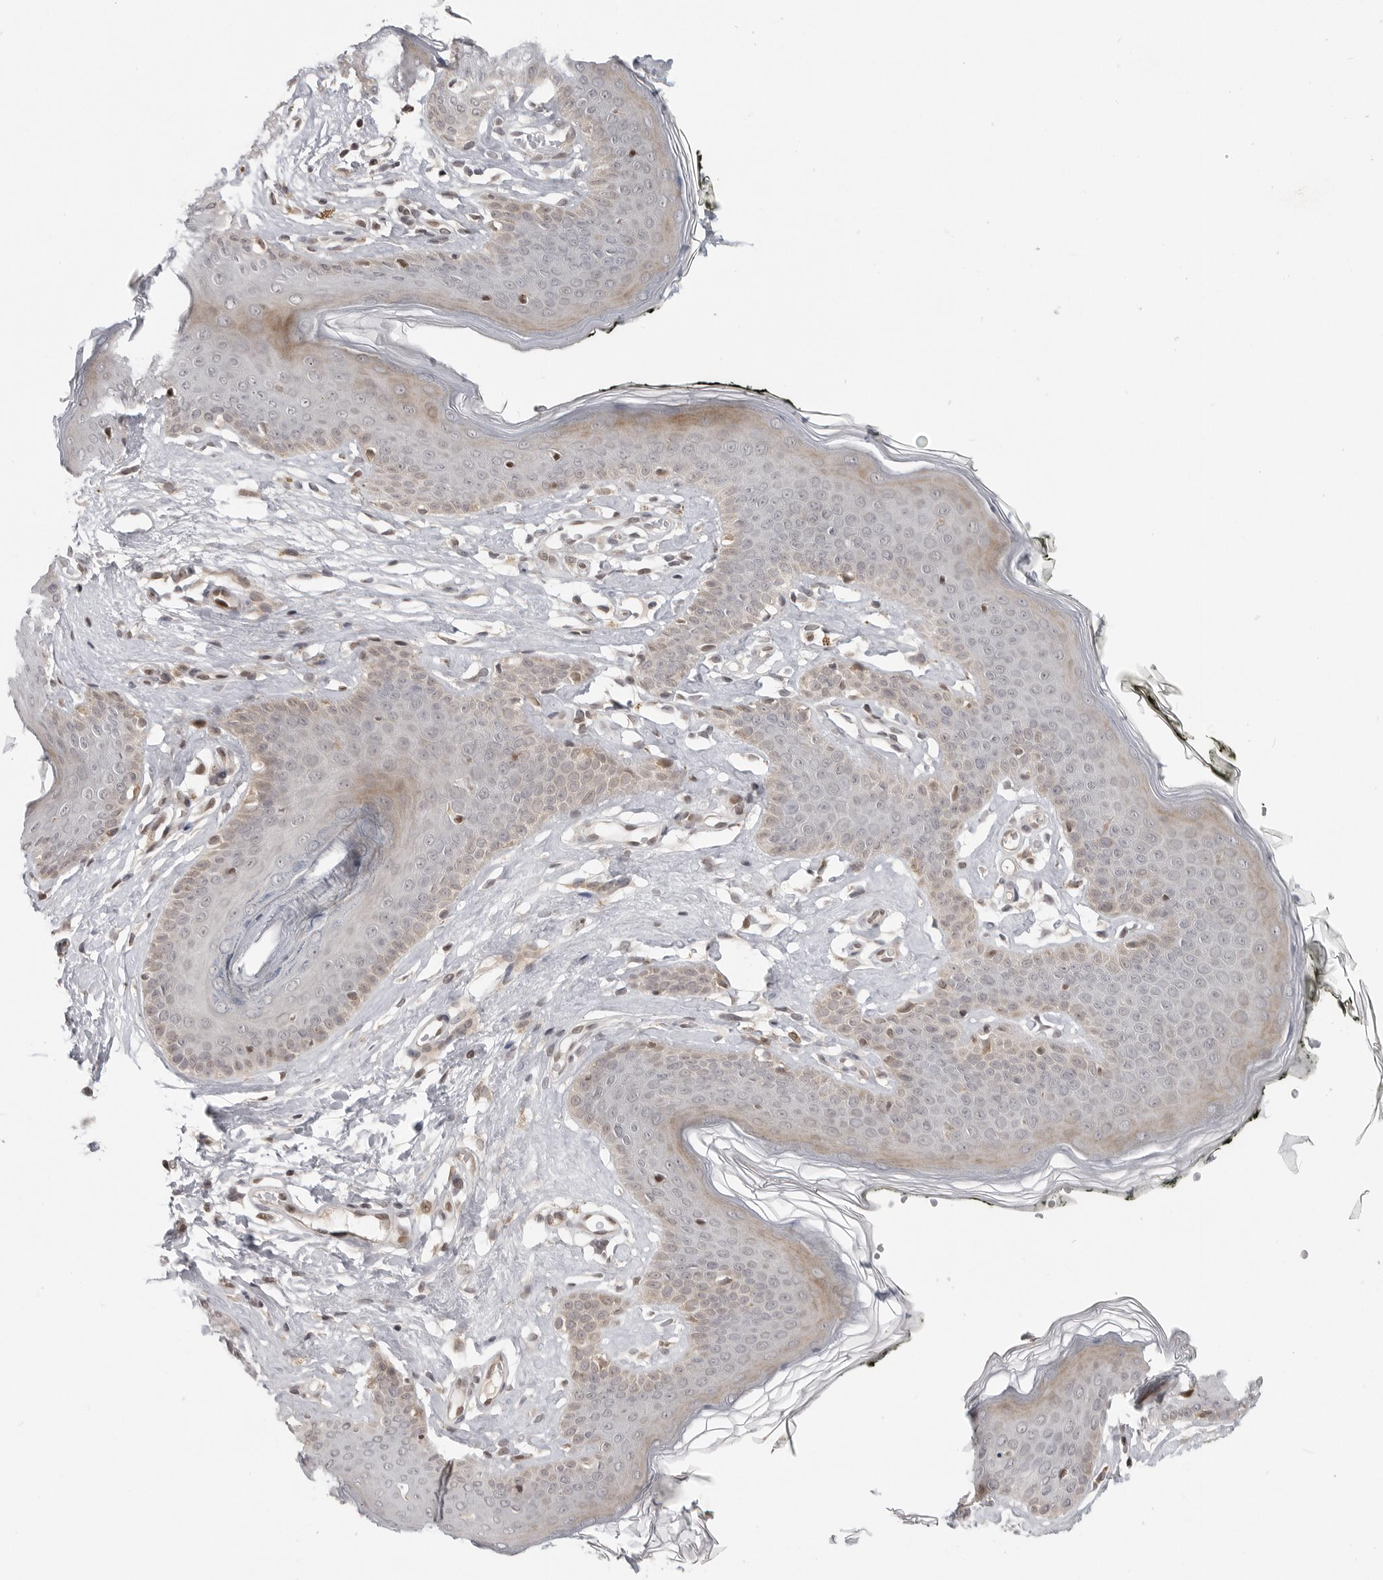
{"staining": {"intensity": "moderate", "quantity": "<25%", "location": "cytoplasmic/membranous,nuclear"}, "tissue": "skin", "cell_type": "Epidermal cells", "image_type": "normal", "snomed": [{"axis": "morphology", "description": "Normal tissue, NOS"}, {"axis": "morphology", "description": "Inflammation, NOS"}, {"axis": "topography", "description": "Vulva"}], "caption": "High-power microscopy captured an immunohistochemistry (IHC) image of unremarkable skin, revealing moderate cytoplasmic/membranous,nuclear expression in about <25% of epidermal cells. (DAB IHC, brown staining for protein, blue staining for nuclei).", "gene": "CEP295NL", "patient": {"sex": "female", "age": 84}}